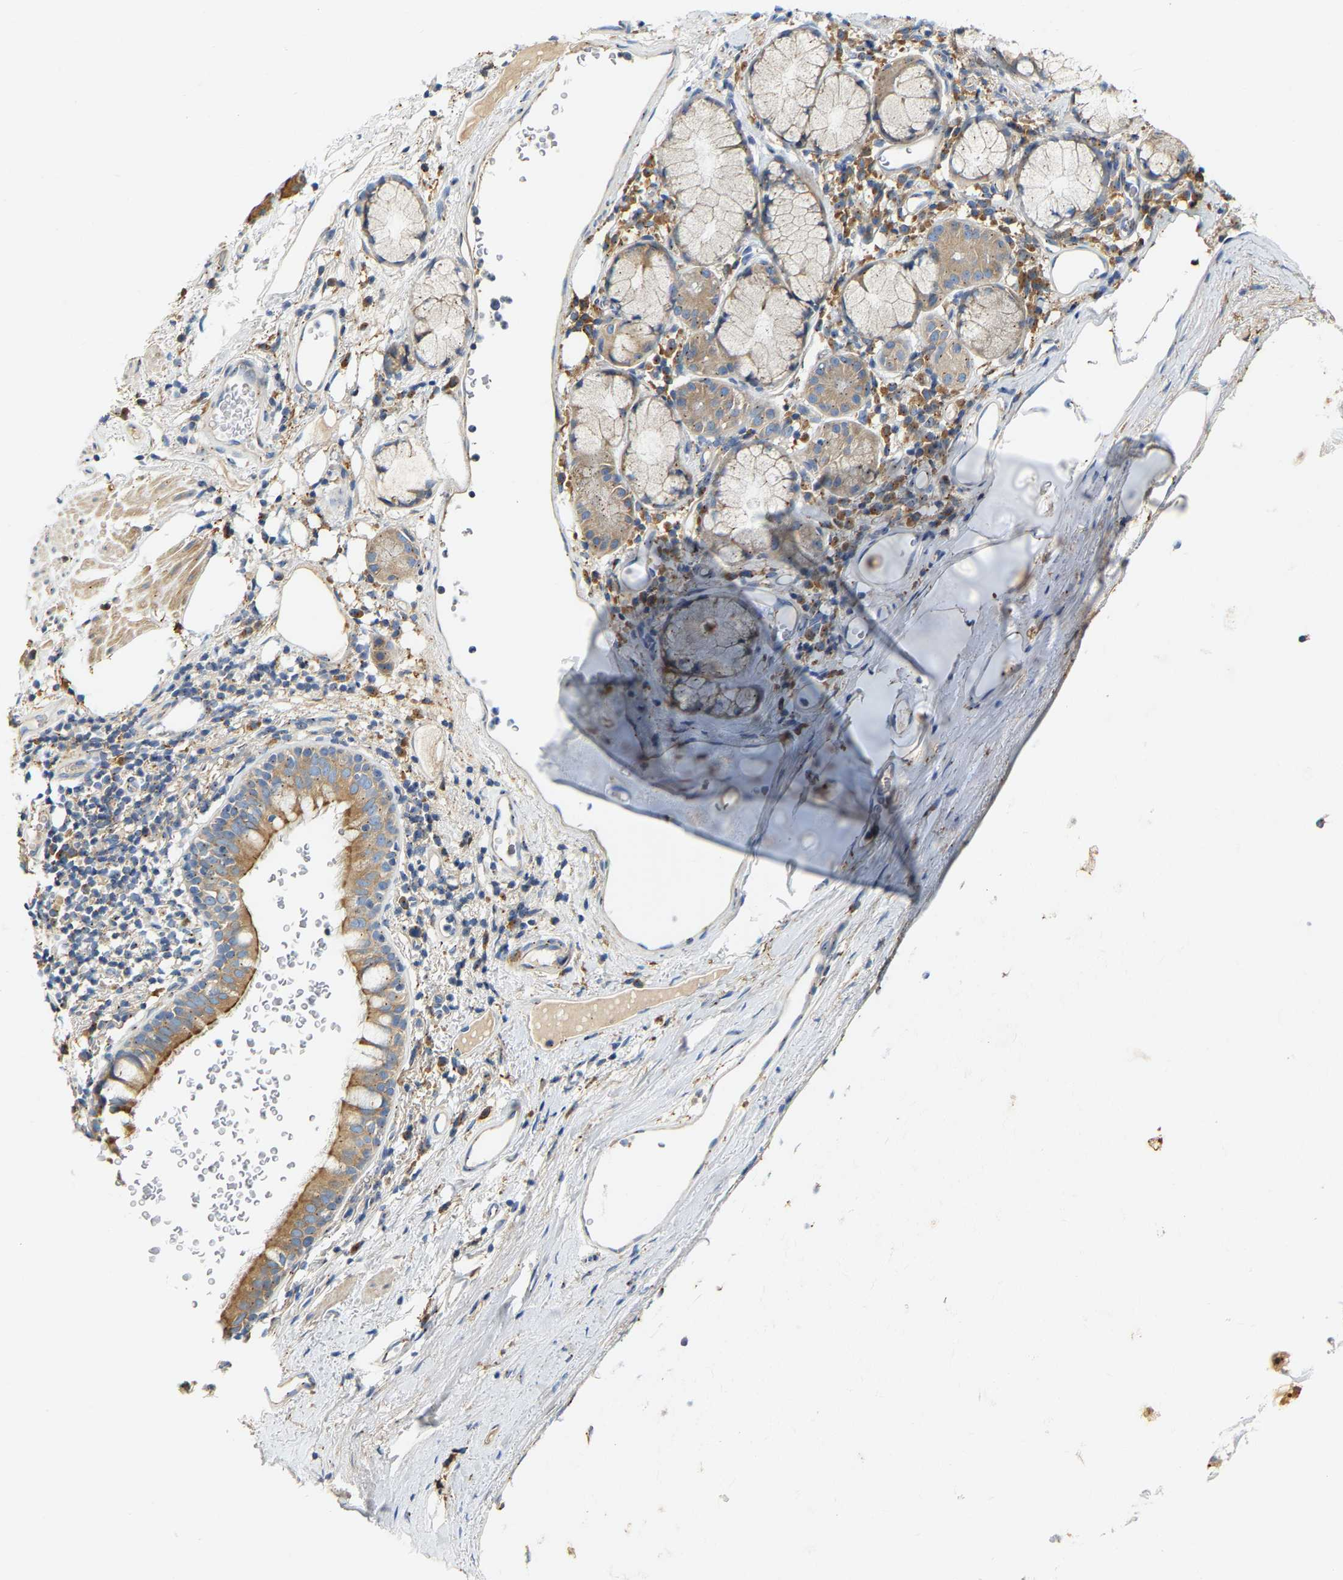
{"staining": {"intensity": "moderate", "quantity": ">75%", "location": "cytoplasmic/membranous"}, "tissue": "bronchus", "cell_type": "Respiratory epithelial cells", "image_type": "normal", "snomed": [{"axis": "morphology", "description": "Normal tissue, NOS"}, {"axis": "morphology", "description": "Inflammation, NOS"}, {"axis": "topography", "description": "Cartilage tissue"}, {"axis": "topography", "description": "Bronchus"}], "caption": "Respiratory epithelial cells reveal moderate cytoplasmic/membranous staining in approximately >75% of cells in unremarkable bronchus. Nuclei are stained in blue.", "gene": "PCNT", "patient": {"sex": "male", "age": 77}}